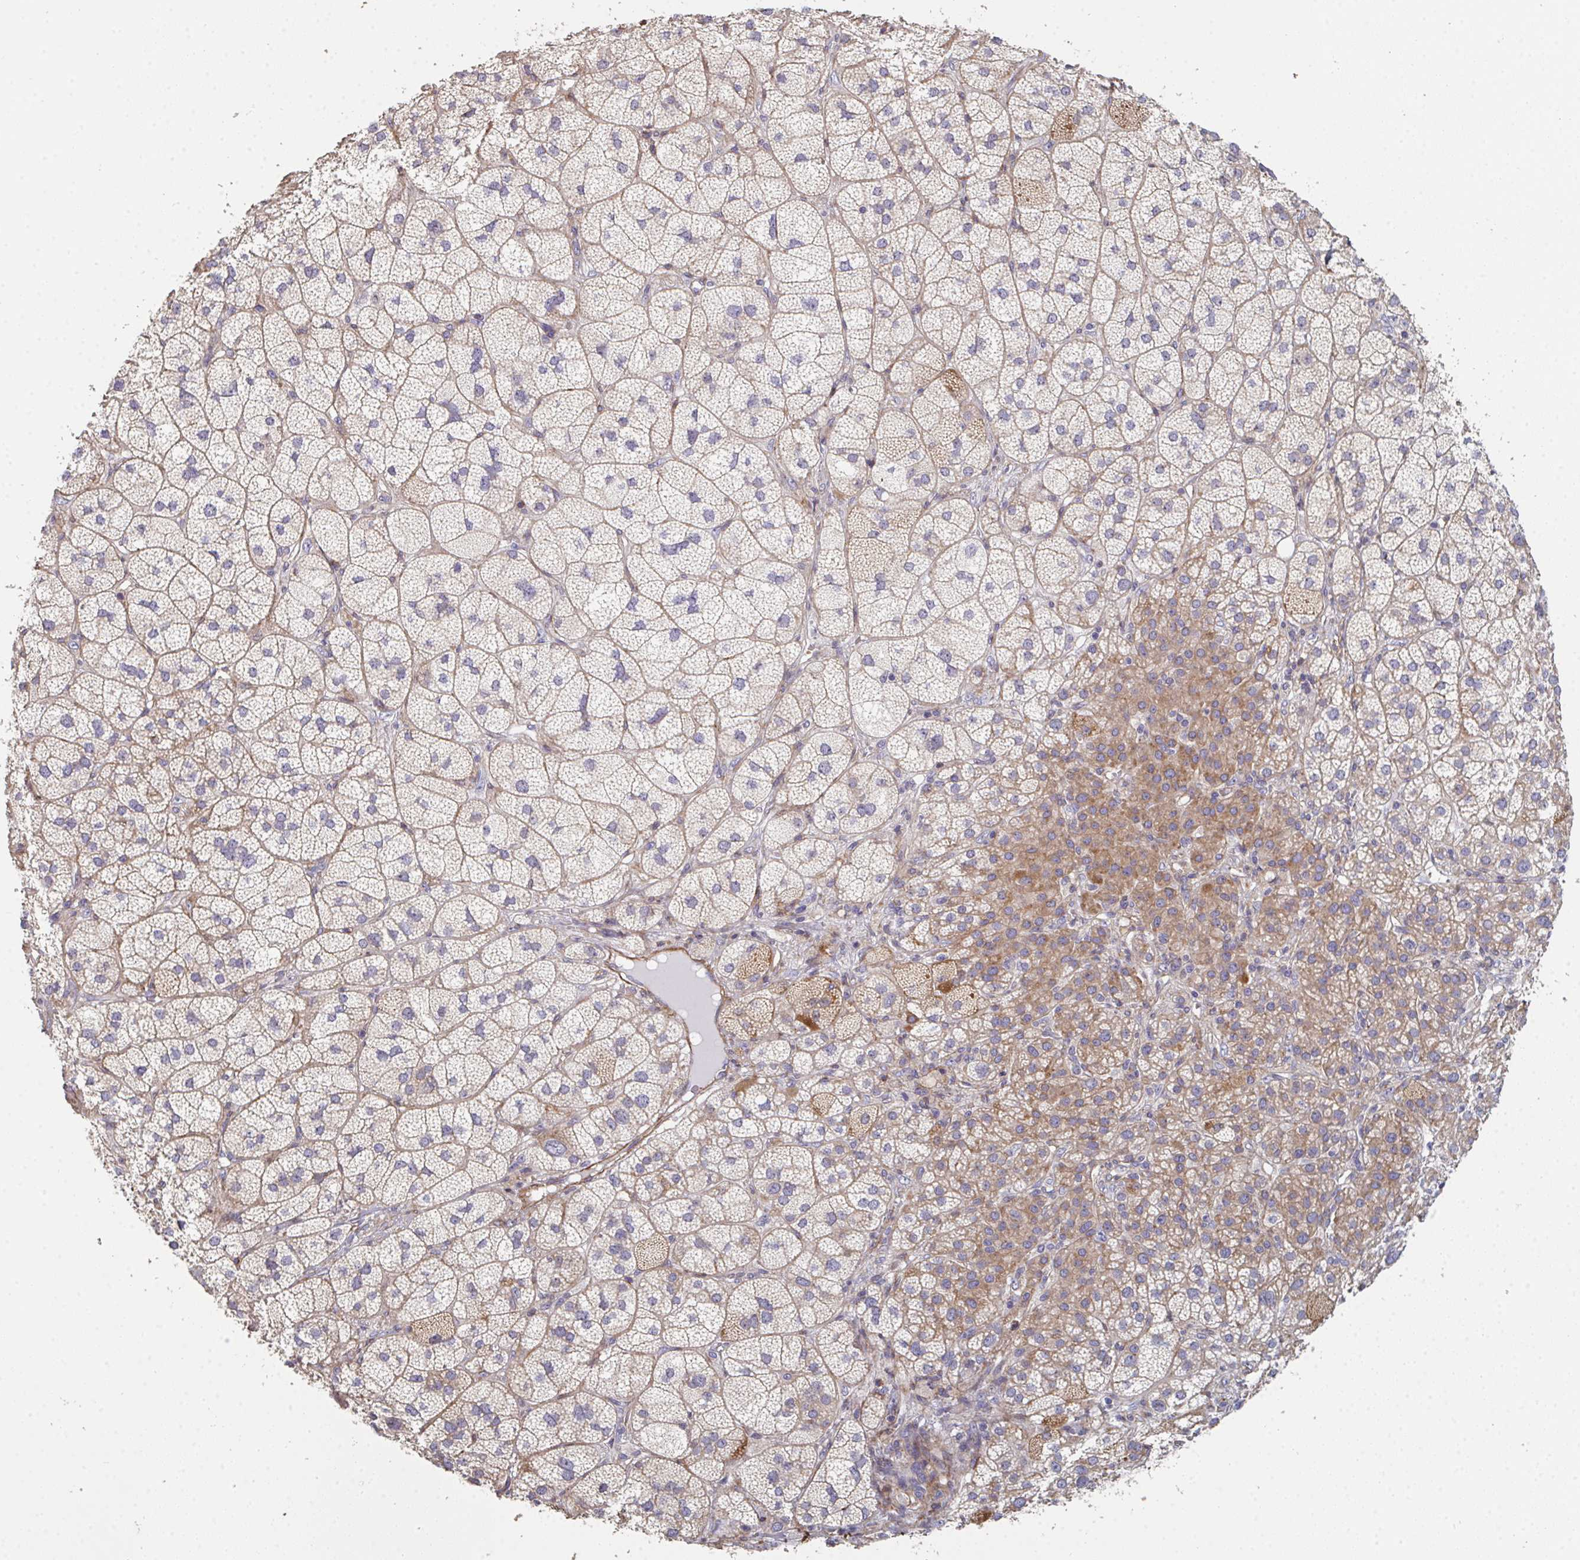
{"staining": {"intensity": "moderate", "quantity": ">75%", "location": "cytoplasmic/membranous"}, "tissue": "adrenal gland", "cell_type": "Glandular cells", "image_type": "normal", "snomed": [{"axis": "morphology", "description": "Normal tissue, NOS"}, {"axis": "topography", "description": "Adrenal gland"}], "caption": "An immunohistochemistry micrograph of unremarkable tissue is shown. Protein staining in brown labels moderate cytoplasmic/membranous positivity in adrenal gland within glandular cells.", "gene": "FZD2", "patient": {"sex": "female", "age": 60}}